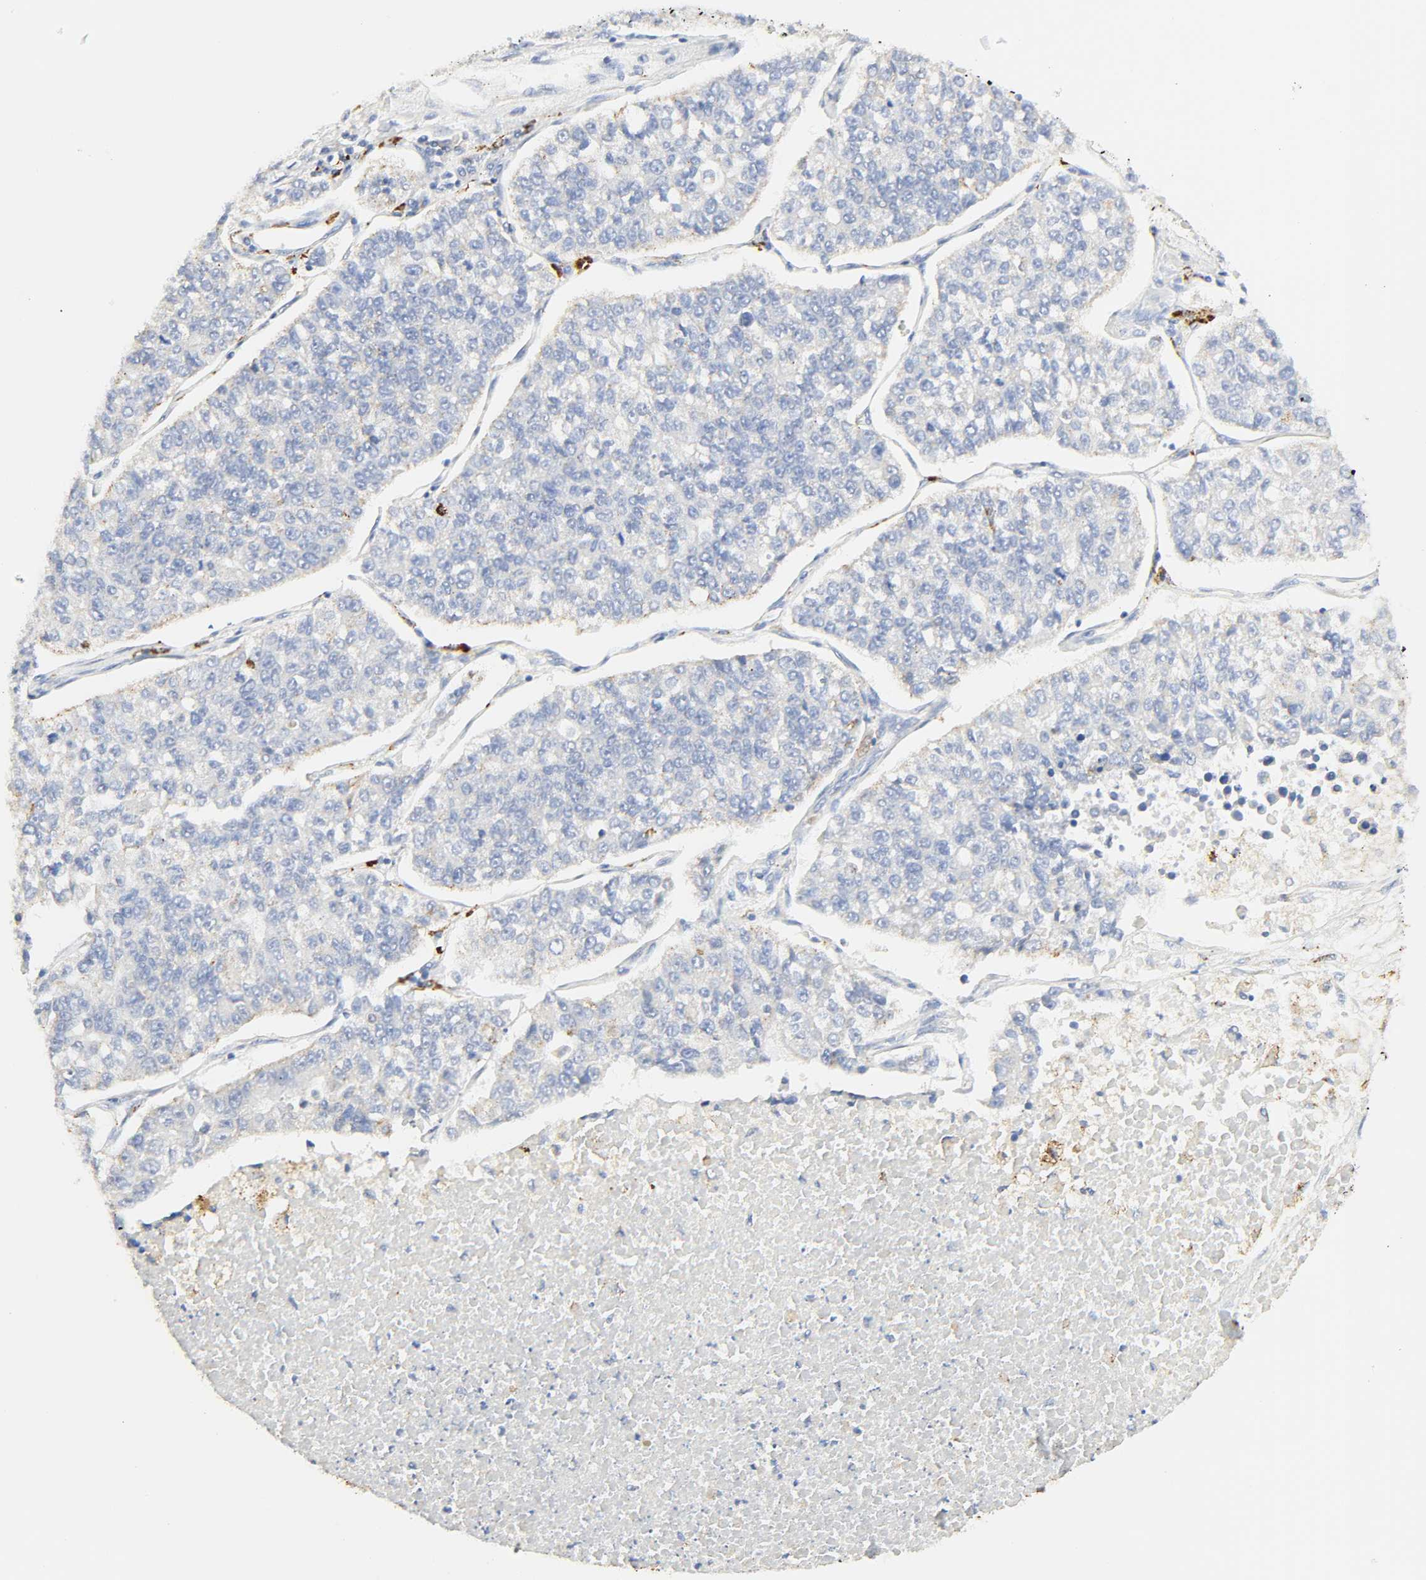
{"staining": {"intensity": "negative", "quantity": "none", "location": "none"}, "tissue": "lung cancer", "cell_type": "Tumor cells", "image_type": "cancer", "snomed": [{"axis": "morphology", "description": "Adenocarcinoma, NOS"}, {"axis": "topography", "description": "Lung"}], "caption": "Immunohistochemical staining of human adenocarcinoma (lung) exhibits no significant positivity in tumor cells.", "gene": "CAMK2A", "patient": {"sex": "male", "age": 49}}